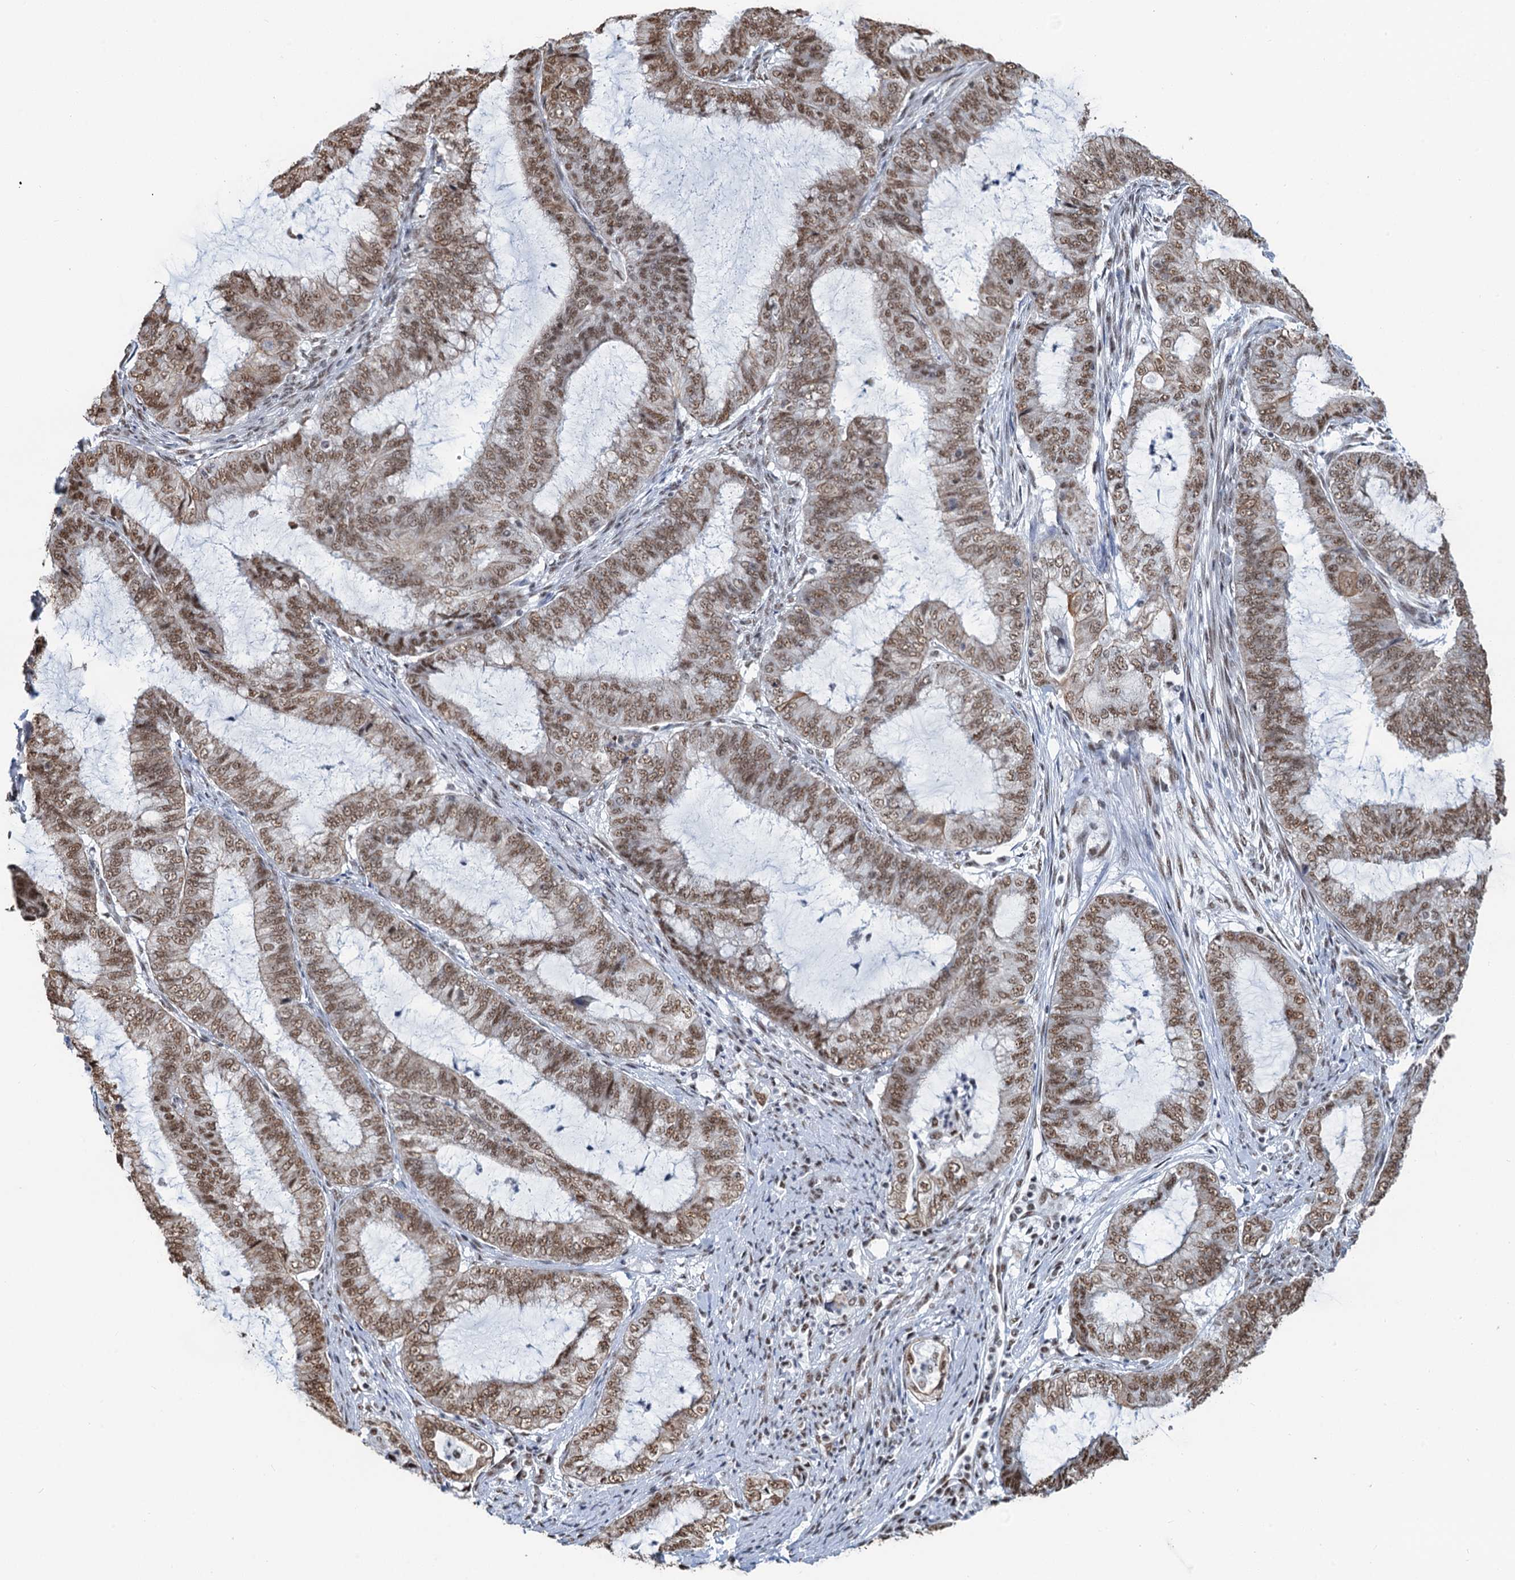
{"staining": {"intensity": "moderate", "quantity": ">75%", "location": "nuclear"}, "tissue": "endometrial cancer", "cell_type": "Tumor cells", "image_type": "cancer", "snomed": [{"axis": "morphology", "description": "Adenocarcinoma, NOS"}, {"axis": "topography", "description": "Endometrium"}], "caption": "Tumor cells demonstrate medium levels of moderate nuclear positivity in about >75% of cells in endometrial cancer.", "gene": "ZNF609", "patient": {"sex": "female", "age": 51}}